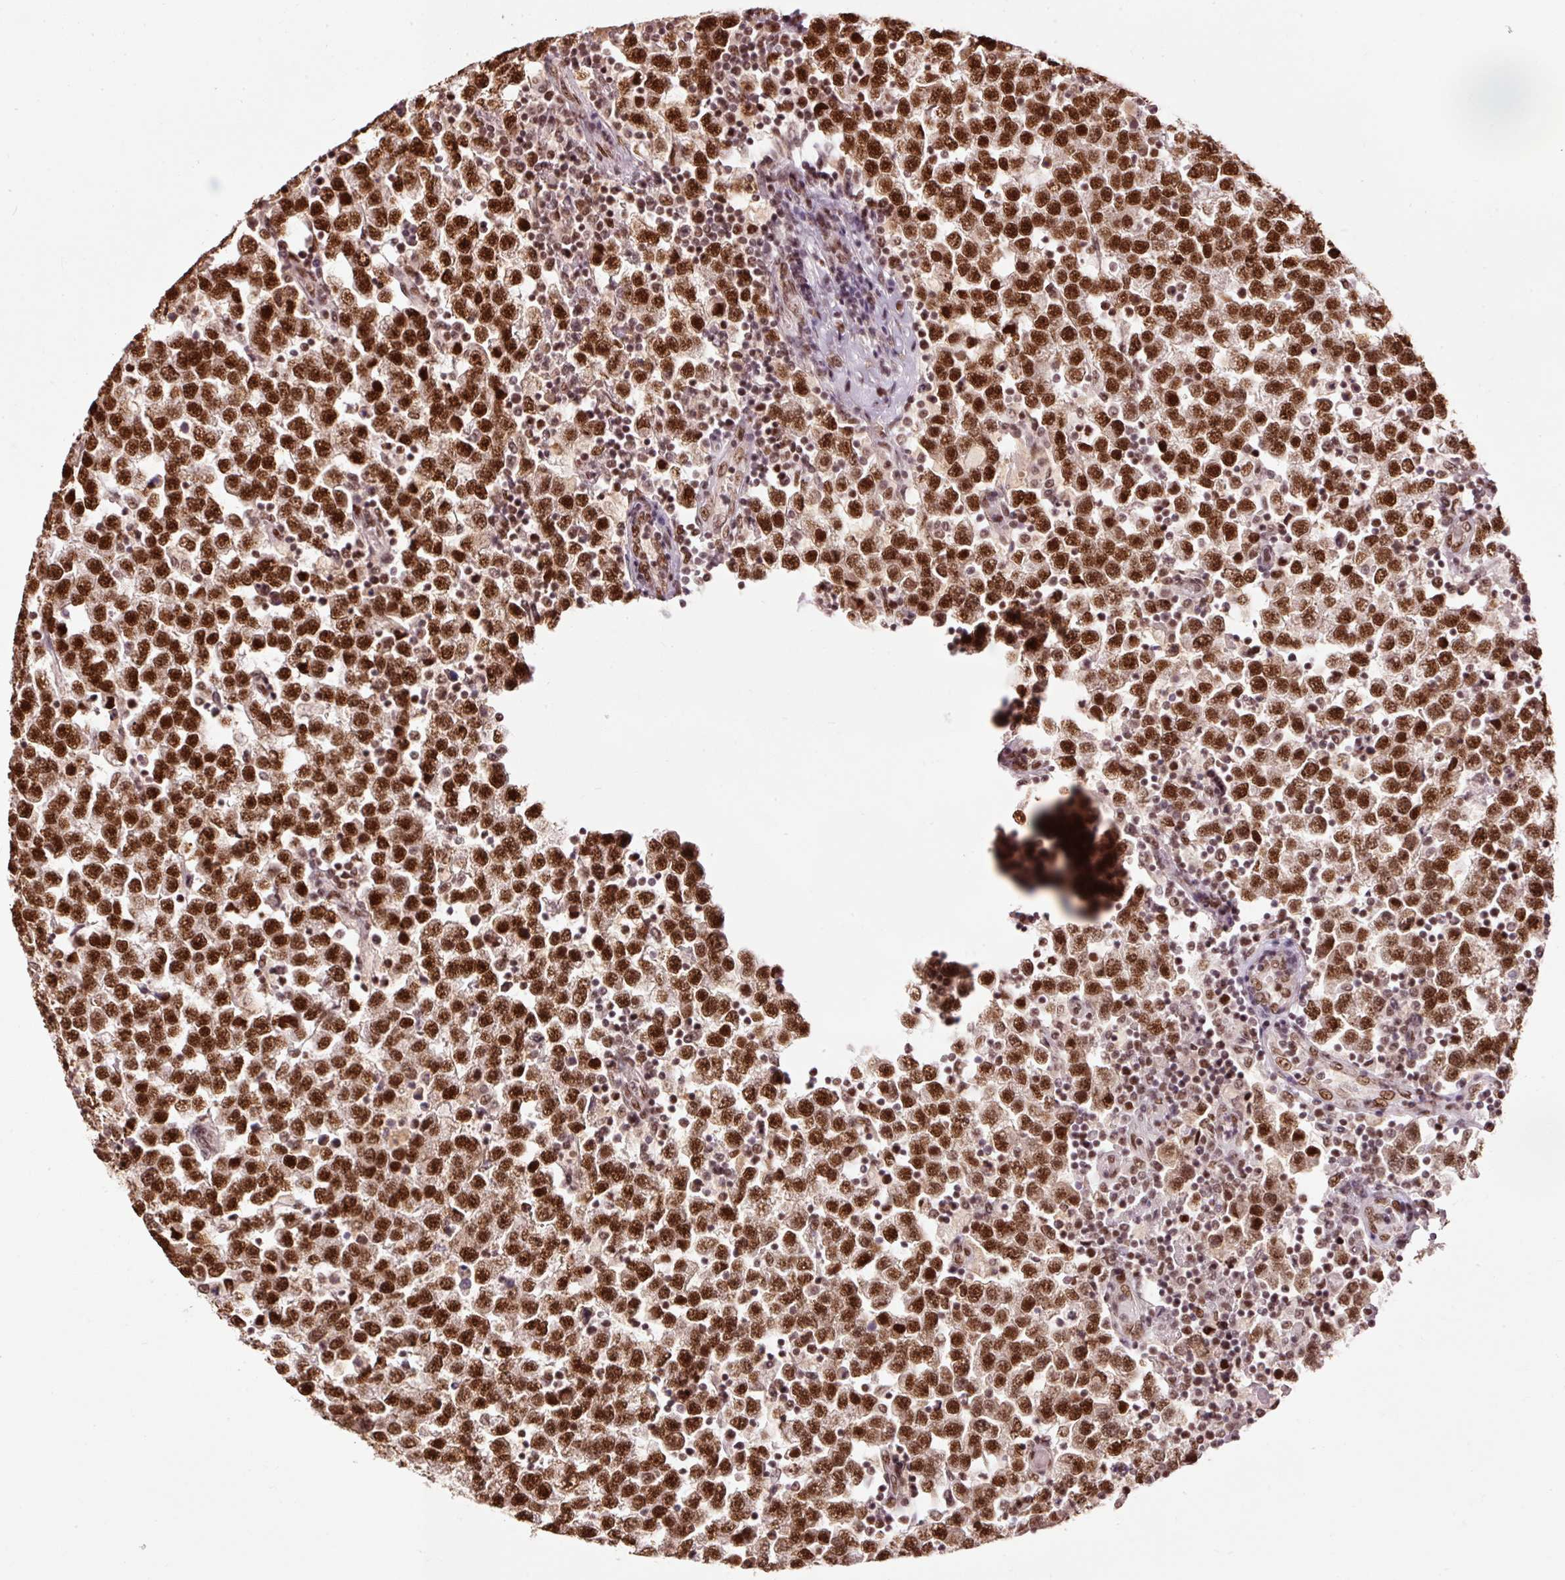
{"staining": {"intensity": "strong", "quantity": ">75%", "location": "nuclear"}, "tissue": "testis cancer", "cell_type": "Tumor cells", "image_type": "cancer", "snomed": [{"axis": "morphology", "description": "Seminoma, NOS"}, {"axis": "topography", "description": "Testis"}], "caption": "A micrograph of testis cancer (seminoma) stained for a protein demonstrates strong nuclear brown staining in tumor cells. (Stains: DAB in brown, nuclei in blue, Microscopy: brightfield microscopy at high magnification).", "gene": "ZBTB44", "patient": {"sex": "male", "age": 34}}